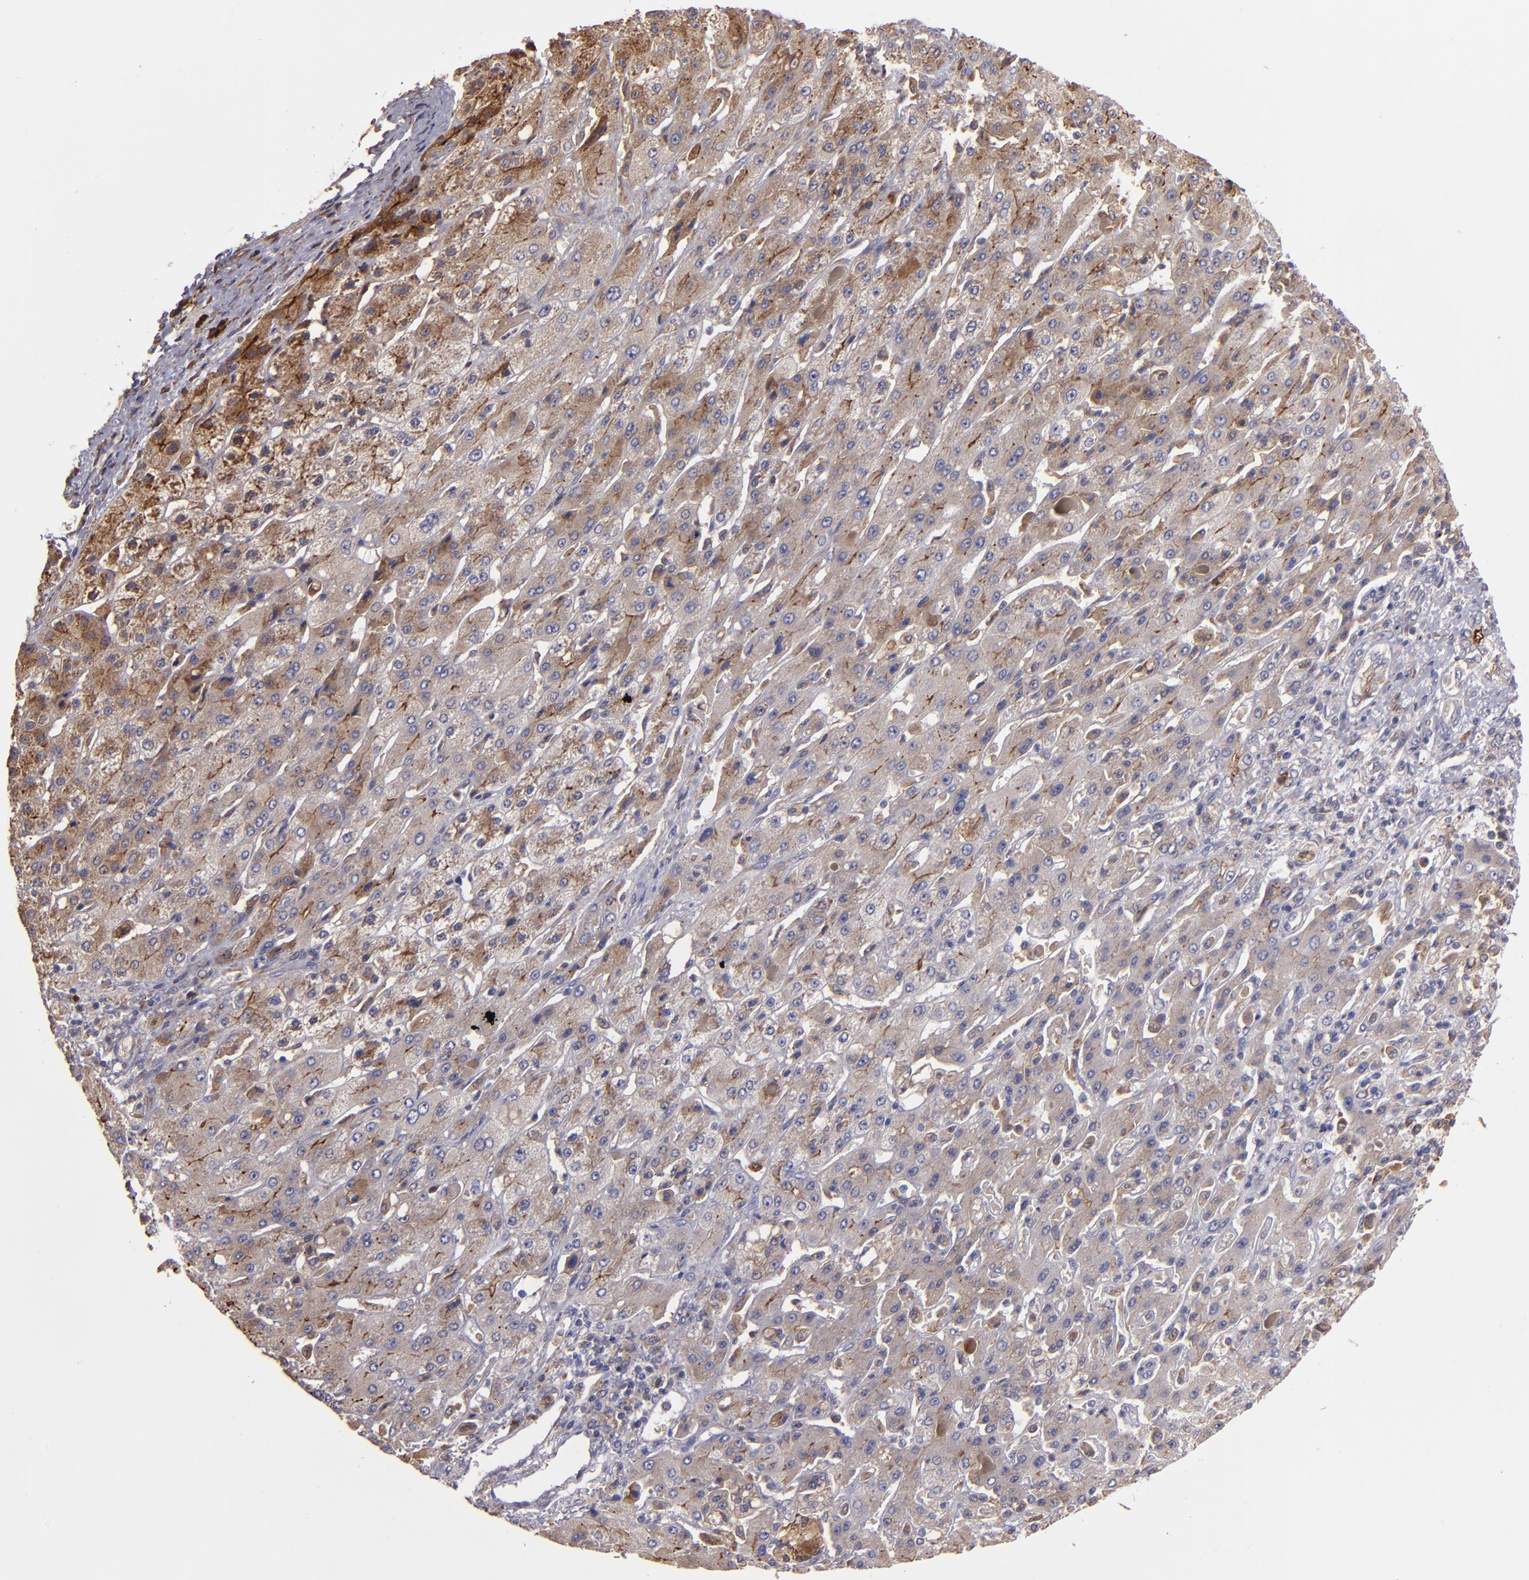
{"staining": {"intensity": "moderate", "quantity": ">75%", "location": "cytoplasmic/membranous"}, "tissue": "liver cancer", "cell_type": "Tumor cells", "image_type": "cancer", "snomed": [{"axis": "morphology", "description": "Cholangiocarcinoma"}, {"axis": "topography", "description": "Liver"}], "caption": "An immunohistochemistry image of tumor tissue is shown. Protein staining in brown labels moderate cytoplasmic/membranous positivity in liver cancer (cholangiocarcinoma) within tumor cells.", "gene": "IFIH1", "patient": {"sex": "female", "age": 52}}